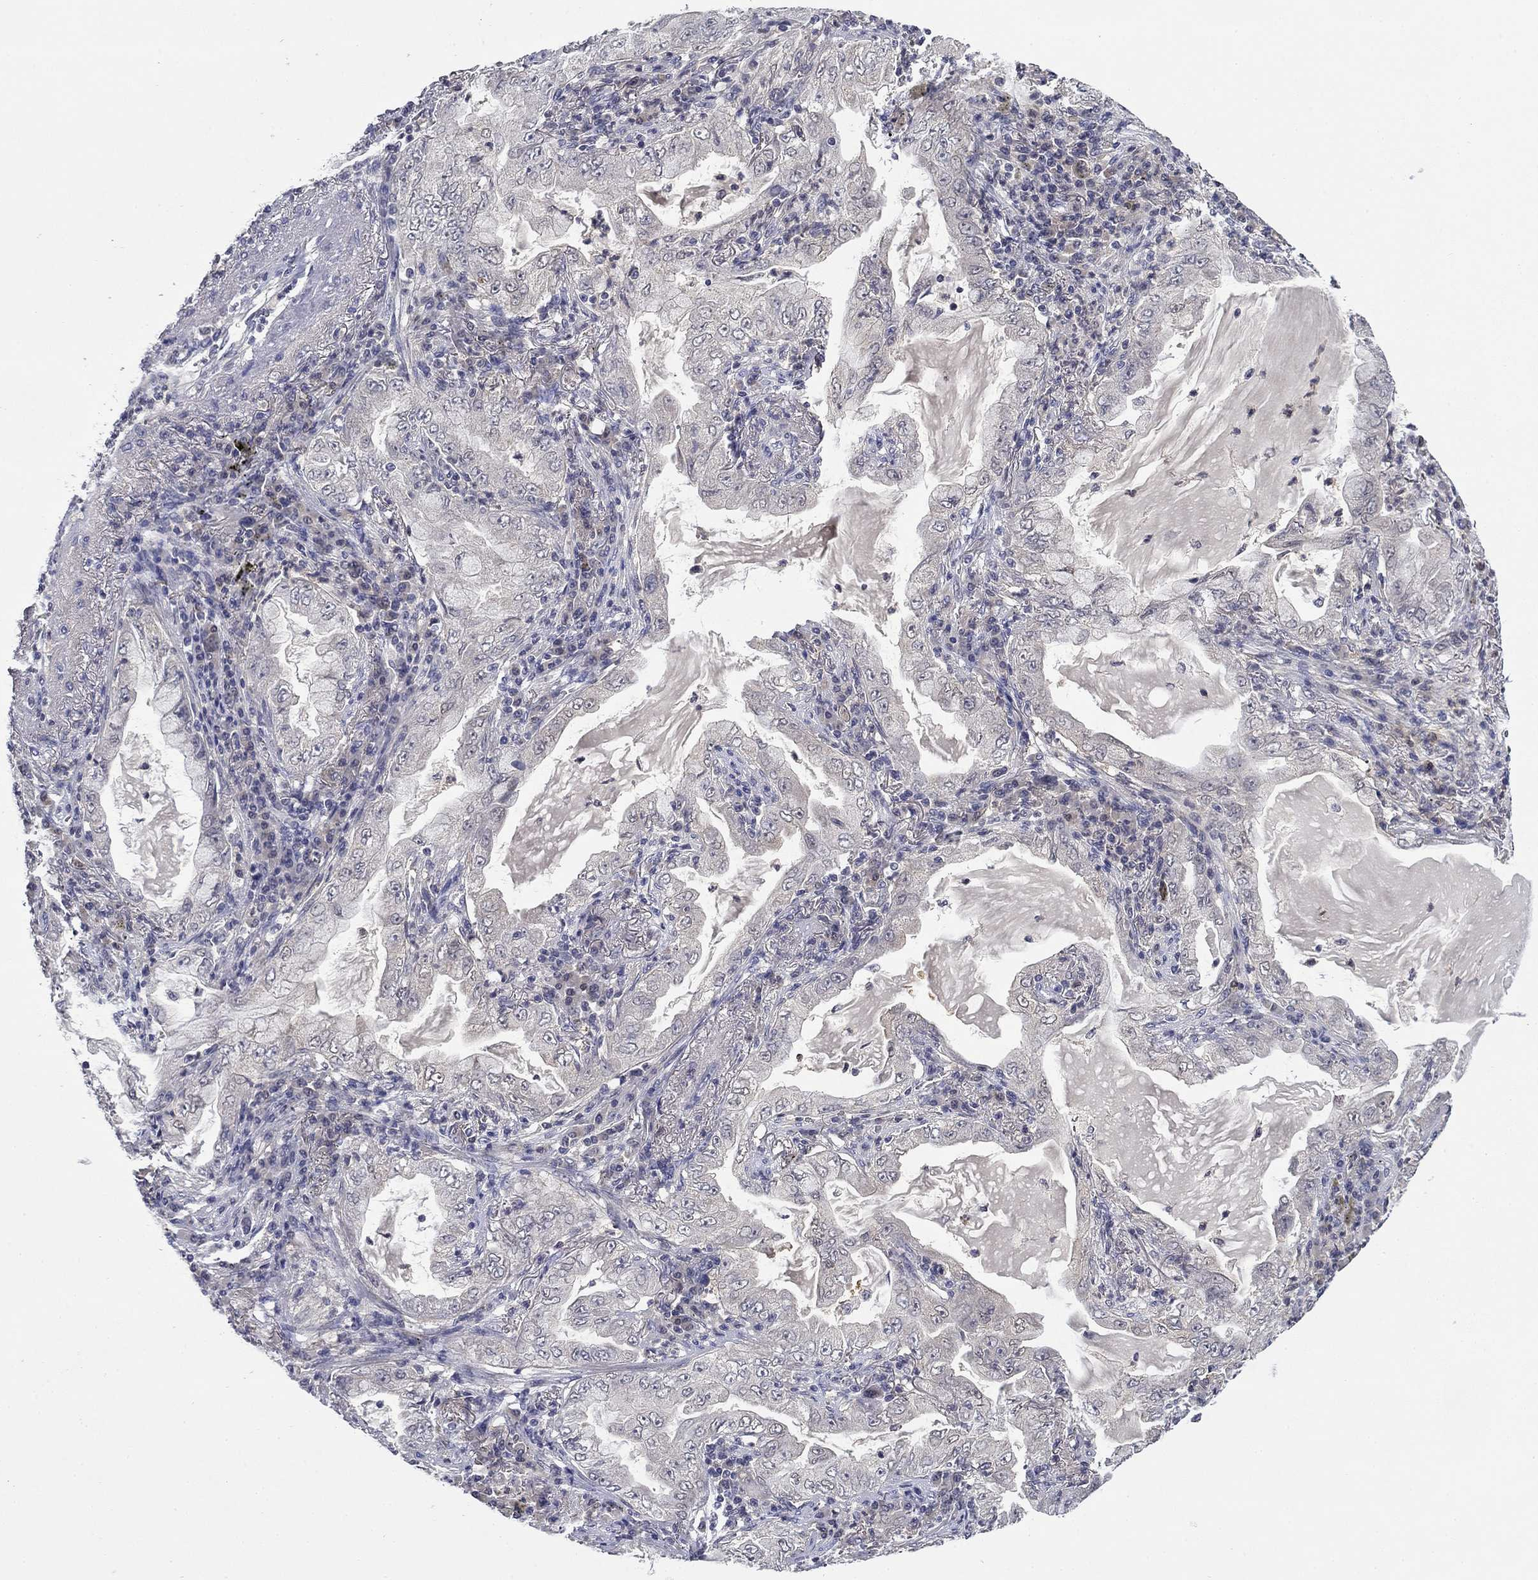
{"staining": {"intensity": "negative", "quantity": "none", "location": "none"}, "tissue": "lung cancer", "cell_type": "Tumor cells", "image_type": "cancer", "snomed": [{"axis": "morphology", "description": "Adenocarcinoma, NOS"}, {"axis": "topography", "description": "Lung"}], "caption": "Immunohistochemistry (IHC) histopathology image of neoplastic tissue: lung cancer (adenocarcinoma) stained with DAB (3,3'-diaminobenzidine) shows no significant protein staining in tumor cells.", "gene": "DDTL", "patient": {"sex": "female", "age": 73}}